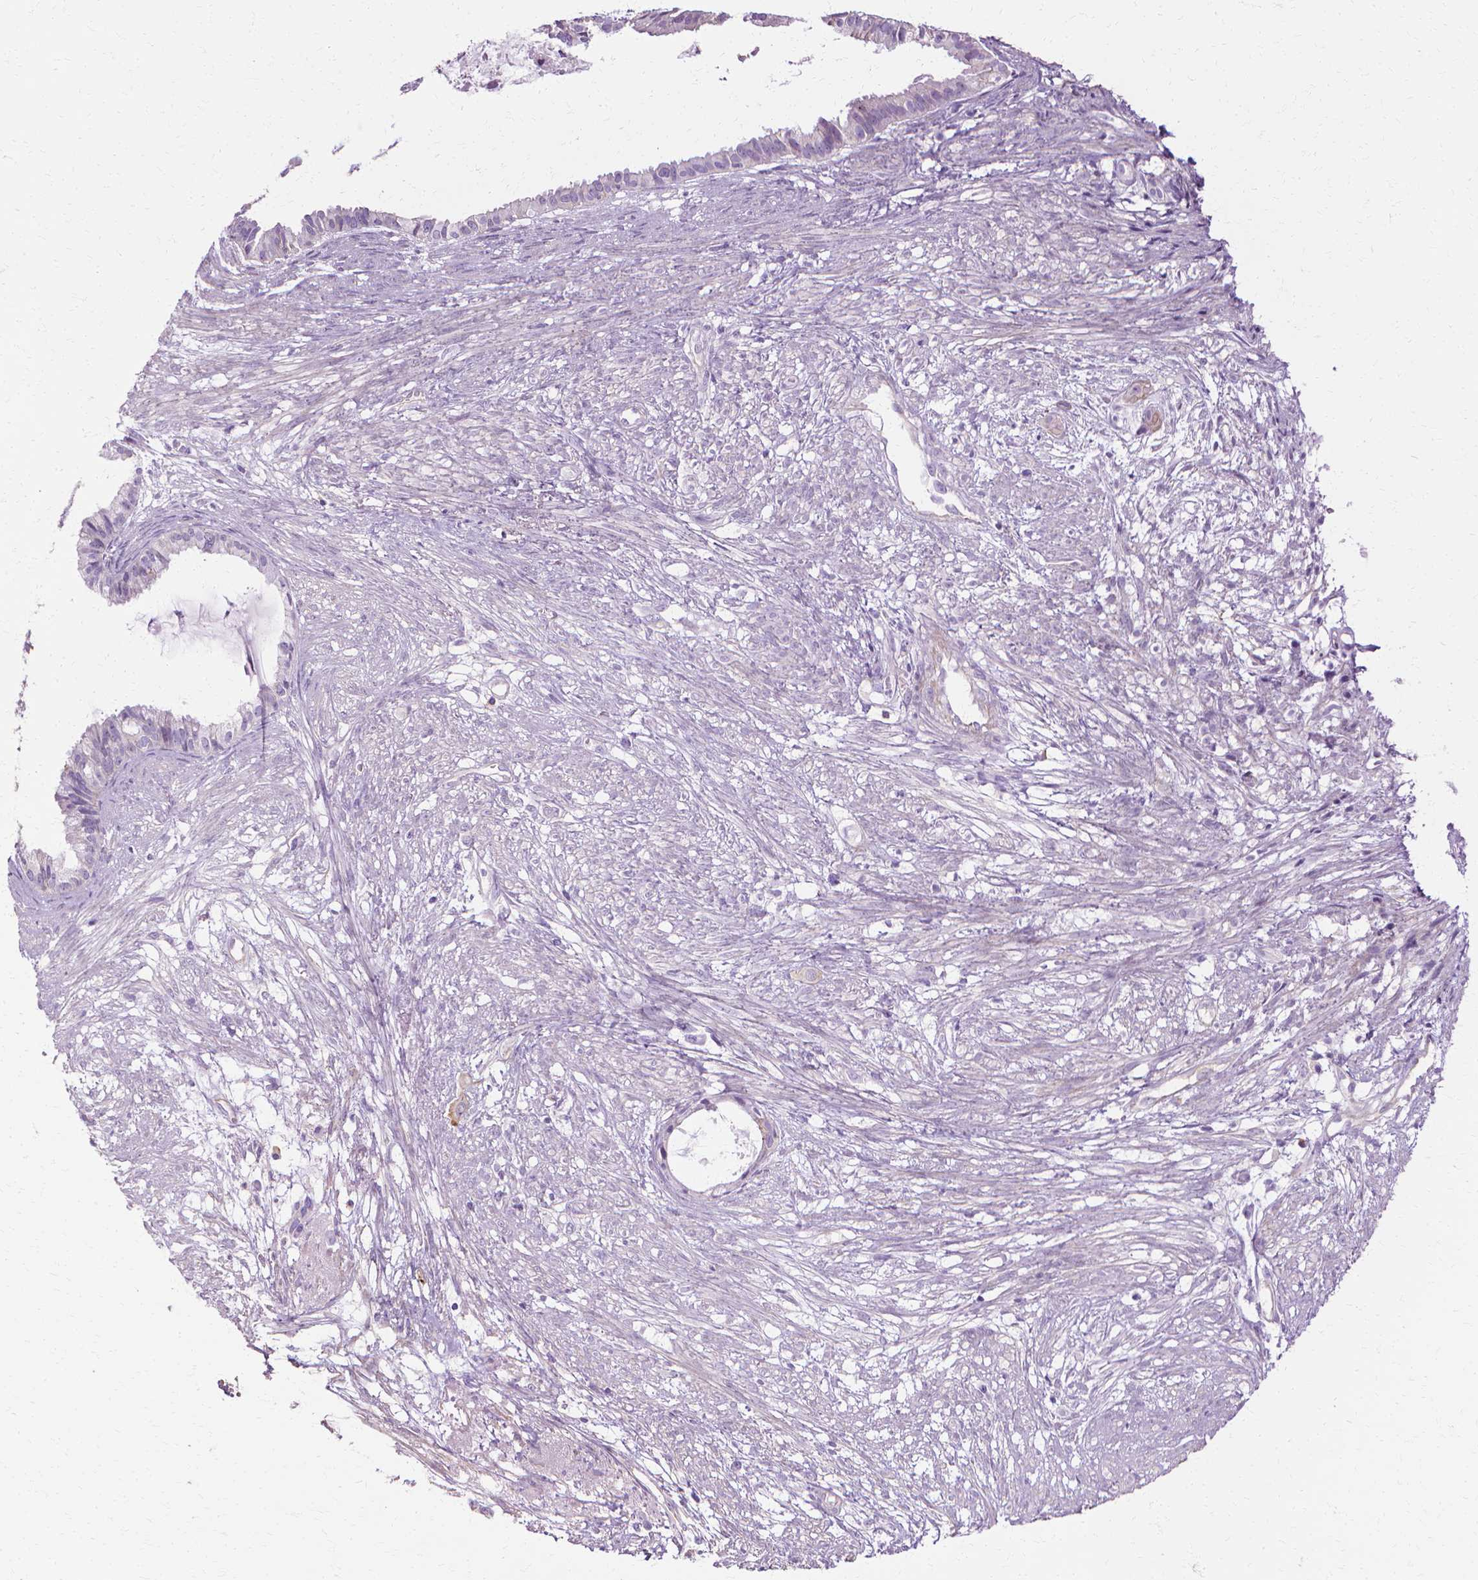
{"staining": {"intensity": "negative", "quantity": "none", "location": "none"}, "tissue": "endometrial cancer", "cell_type": "Tumor cells", "image_type": "cancer", "snomed": [{"axis": "morphology", "description": "Adenocarcinoma, NOS"}, {"axis": "topography", "description": "Endometrium"}], "caption": "Tumor cells are negative for brown protein staining in adenocarcinoma (endometrial). (DAB immunohistochemistry visualized using brightfield microscopy, high magnification).", "gene": "CFAP157", "patient": {"sex": "female", "age": 86}}